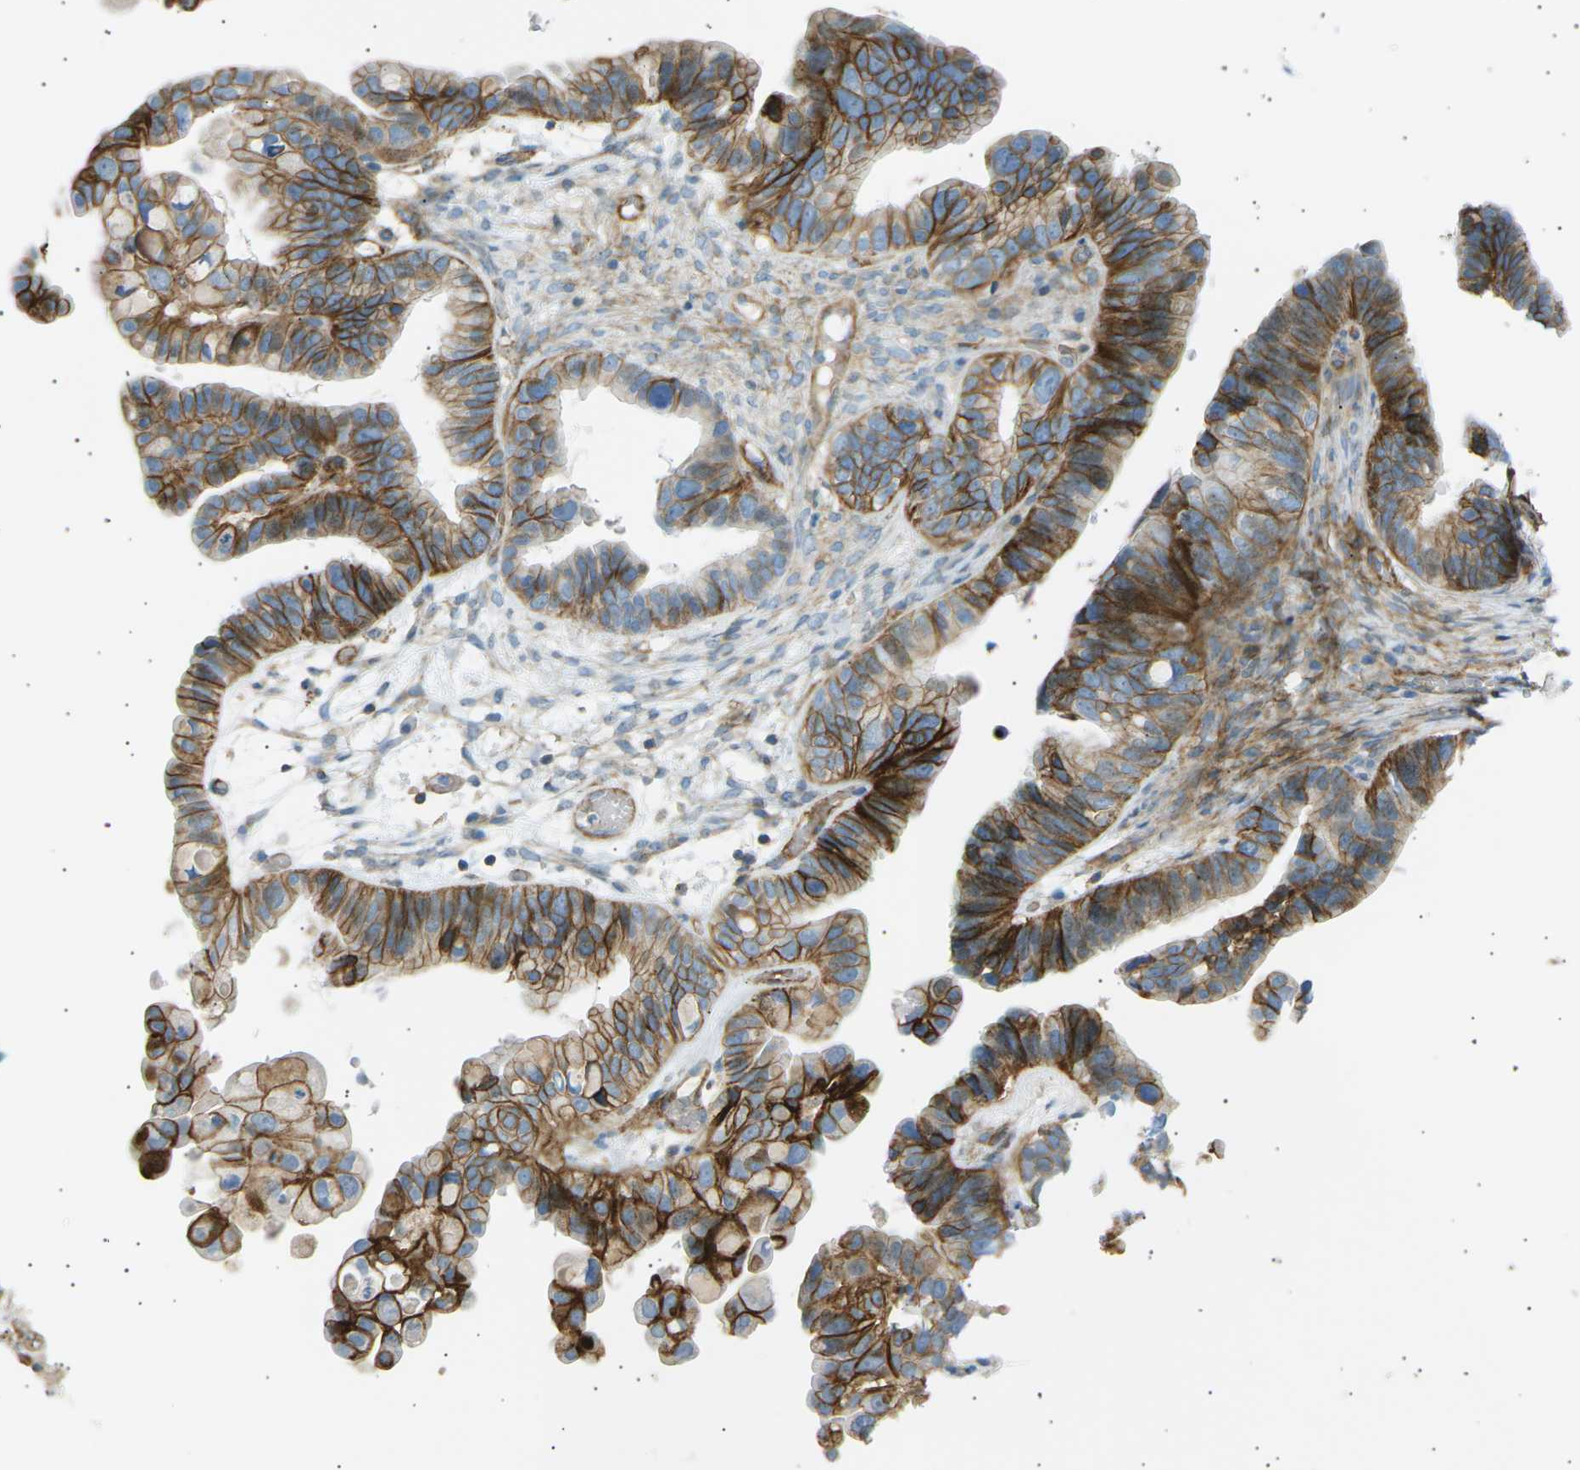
{"staining": {"intensity": "strong", "quantity": ">75%", "location": "cytoplasmic/membranous"}, "tissue": "ovarian cancer", "cell_type": "Tumor cells", "image_type": "cancer", "snomed": [{"axis": "morphology", "description": "Cystadenocarcinoma, serous, NOS"}, {"axis": "topography", "description": "Ovary"}], "caption": "Immunohistochemistry (DAB (3,3'-diaminobenzidine)) staining of ovarian serous cystadenocarcinoma reveals strong cytoplasmic/membranous protein staining in approximately >75% of tumor cells. (Brightfield microscopy of DAB IHC at high magnification).", "gene": "ATP2B4", "patient": {"sex": "female", "age": 56}}